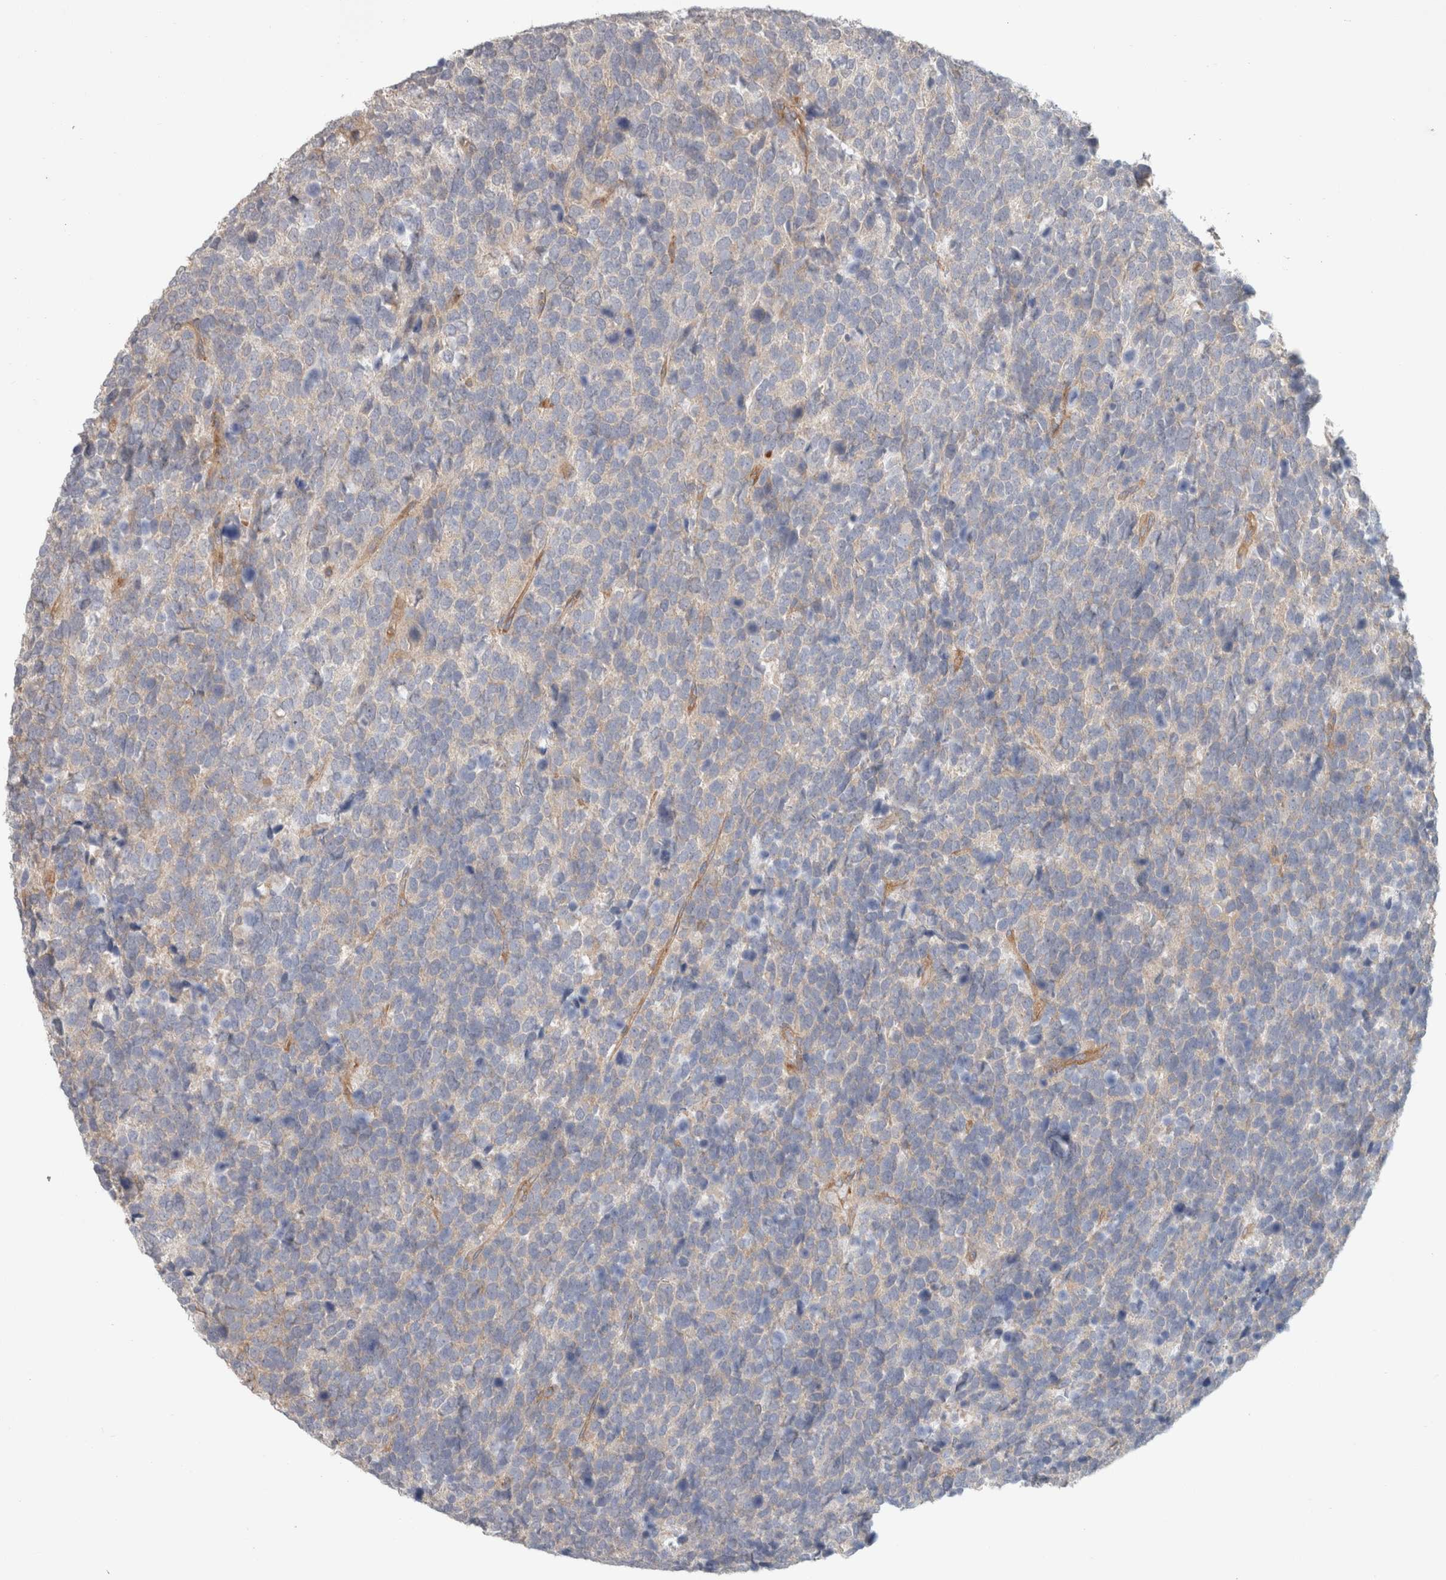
{"staining": {"intensity": "negative", "quantity": "none", "location": "none"}, "tissue": "urothelial cancer", "cell_type": "Tumor cells", "image_type": "cancer", "snomed": [{"axis": "morphology", "description": "Urothelial carcinoma, High grade"}, {"axis": "topography", "description": "Urinary bladder"}], "caption": "This is an immunohistochemistry (IHC) histopathology image of human urothelial carcinoma (high-grade). There is no positivity in tumor cells.", "gene": "RASAL2", "patient": {"sex": "female", "age": 82}}